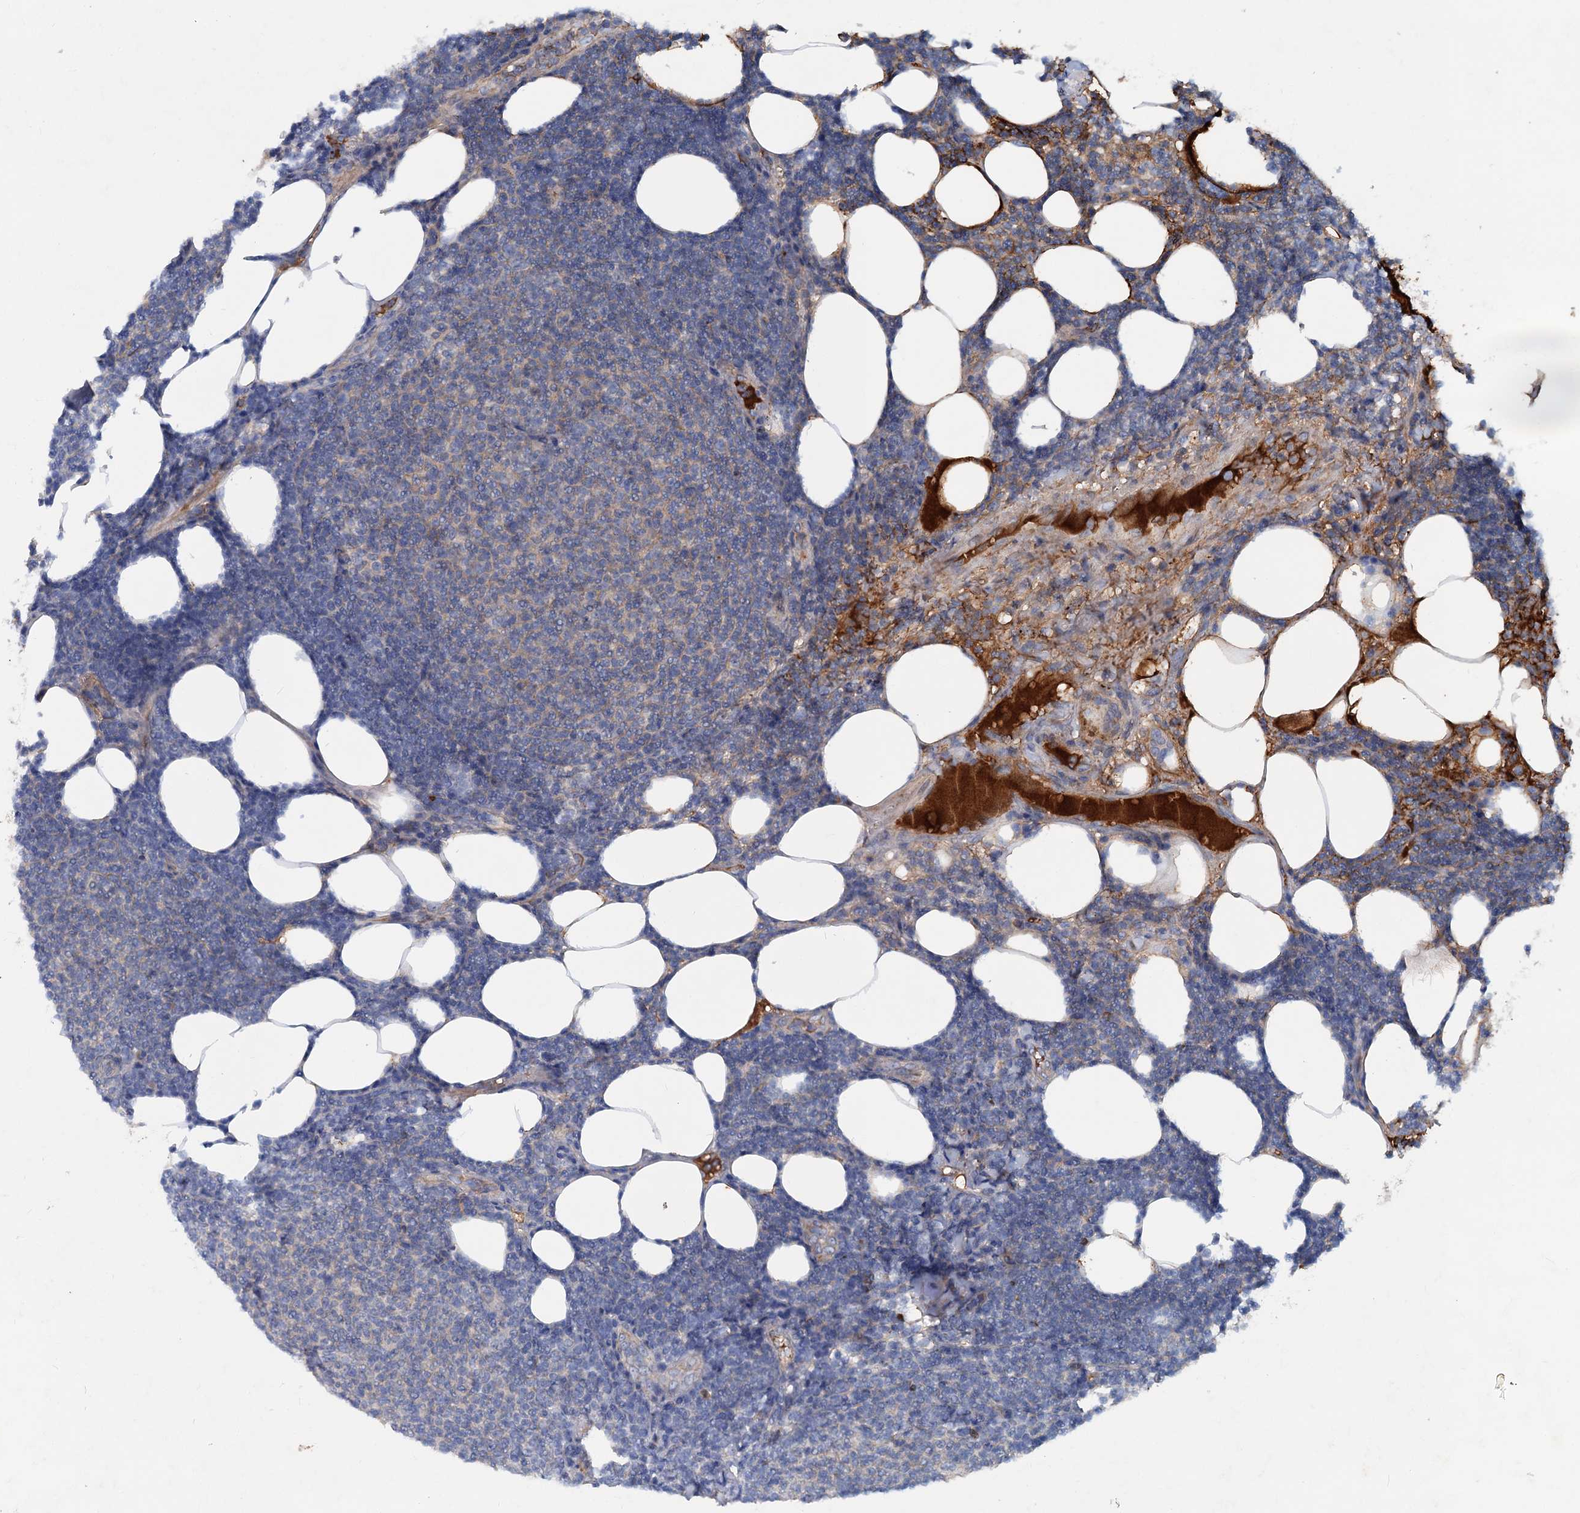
{"staining": {"intensity": "negative", "quantity": "none", "location": "none"}, "tissue": "lymphoma", "cell_type": "Tumor cells", "image_type": "cancer", "snomed": [{"axis": "morphology", "description": "Malignant lymphoma, non-Hodgkin's type, Low grade"}, {"axis": "topography", "description": "Lymph node"}], "caption": "Tumor cells show no significant positivity in malignant lymphoma, non-Hodgkin's type (low-grade).", "gene": "CHRD", "patient": {"sex": "male", "age": 66}}